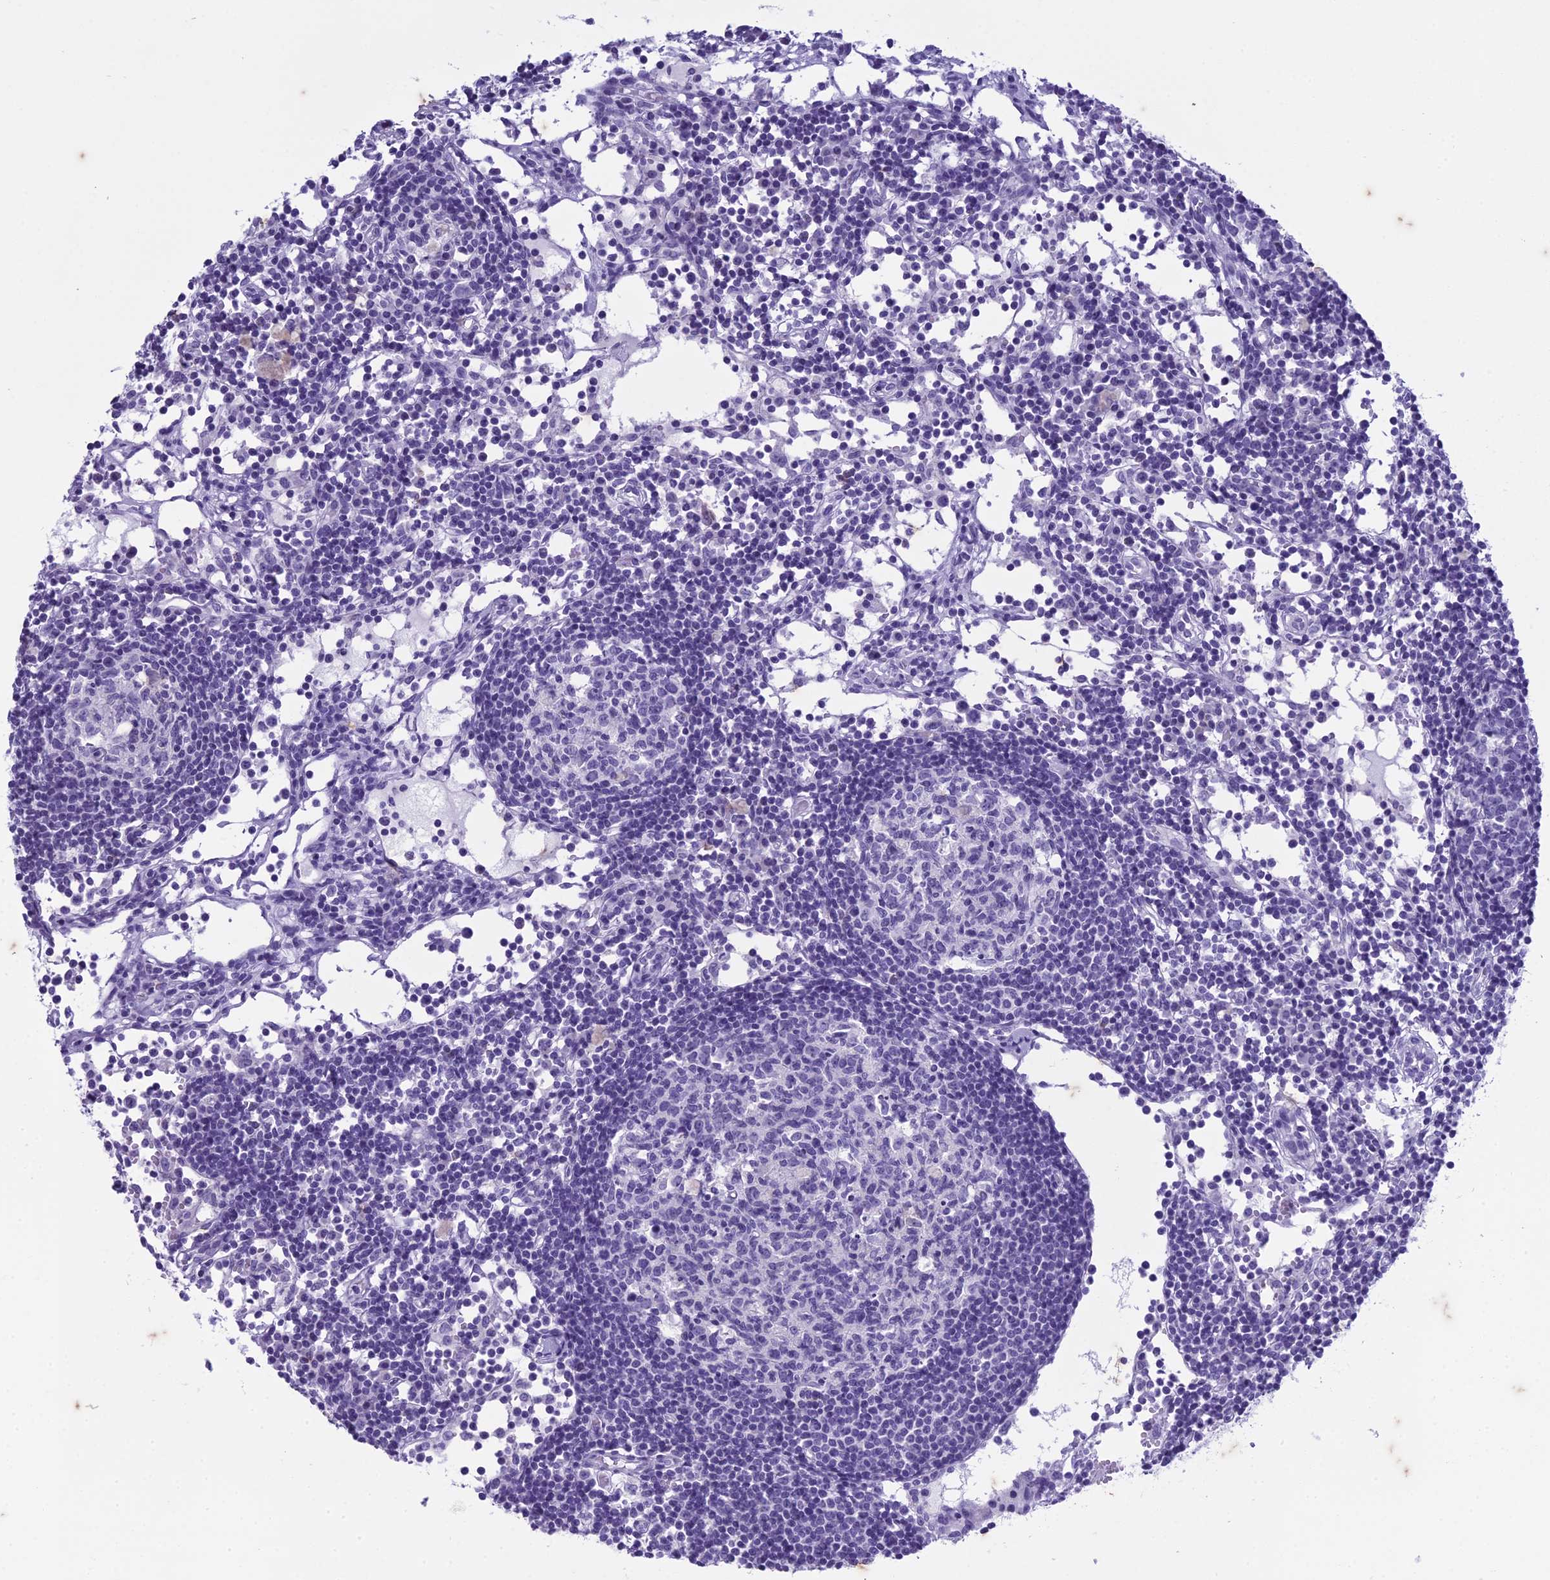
{"staining": {"intensity": "negative", "quantity": "none", "location": "none"}, "tissue": "lymph node", "cell_type": "Germinal center cells", "image_type": "normal", "snomed": [{"axis": "morphology", "description": "Normal tissue, NOS"}, {"axis": "topography", "description": "Lymph node"}], "caption": "This is an immunohistochemistry photomicrograph of unremarkable human lymph node. There is no expression in germinal center cells.", "gene": "HMGB4", "patient": {"sex": "female", "age": 55}}